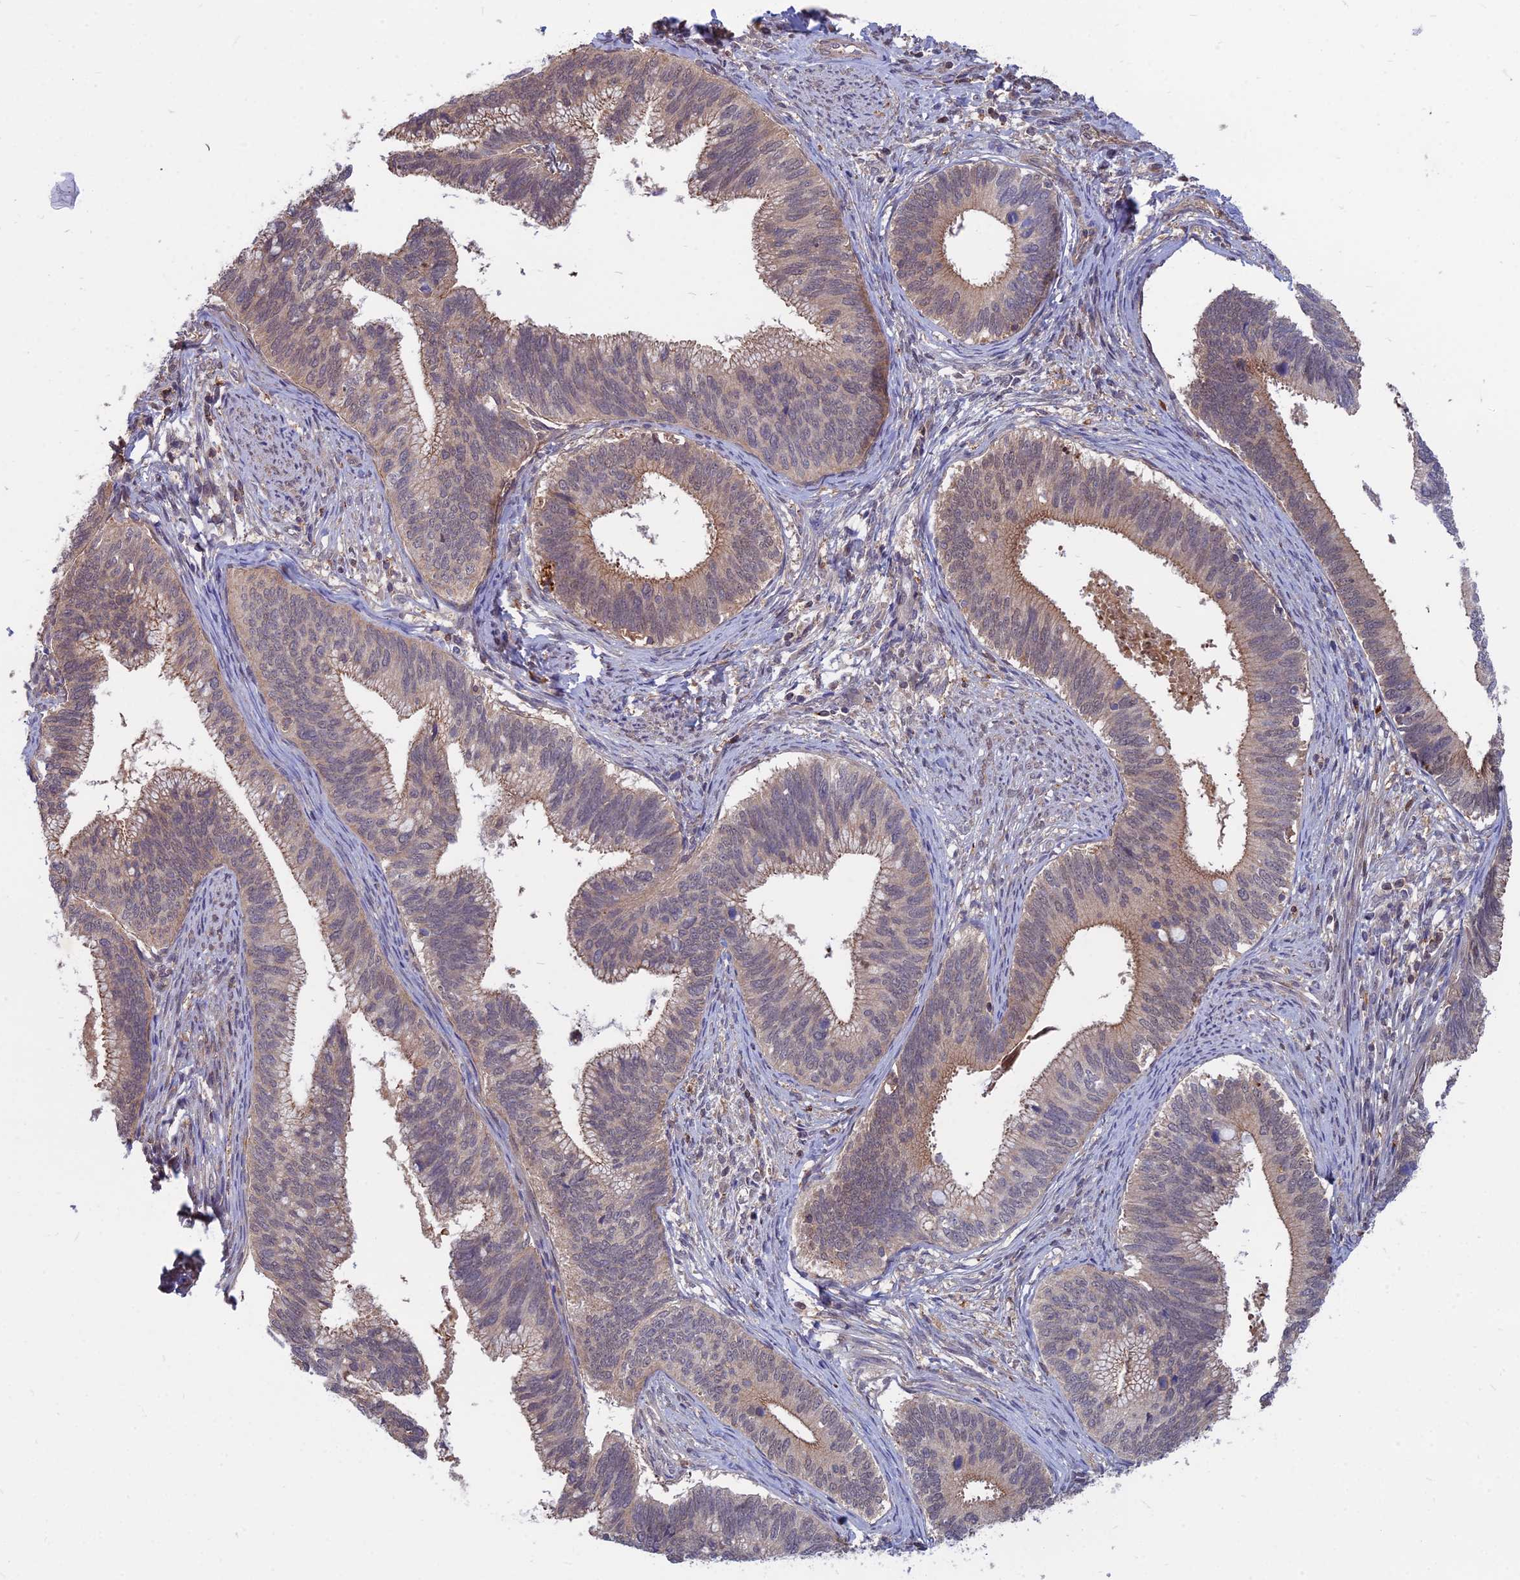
{"staining": {"intensity": "weak", "quantity": "25%-75%", "location": "cytoplasmic/membranous"}, "tissue": "cervical cancer", "cell_type": "Tumor cells", "image_type": "cancer", "snomed": [{"axis": "morphology", "description": "Adenocarcinoma, NOS"}, {"axis": "topography", "description": "Cervix"}], "caption": "The histopathology image displays staining of cervical adenocarcinoma, revealing weak cytoplasmic/membranous protein positivity (brown color) within tumor cells. (DAB = brown stain, brightfield microscopy at high magnification).", "gene": "OPA3", "patient": {"sex": "female", "age": 42}}